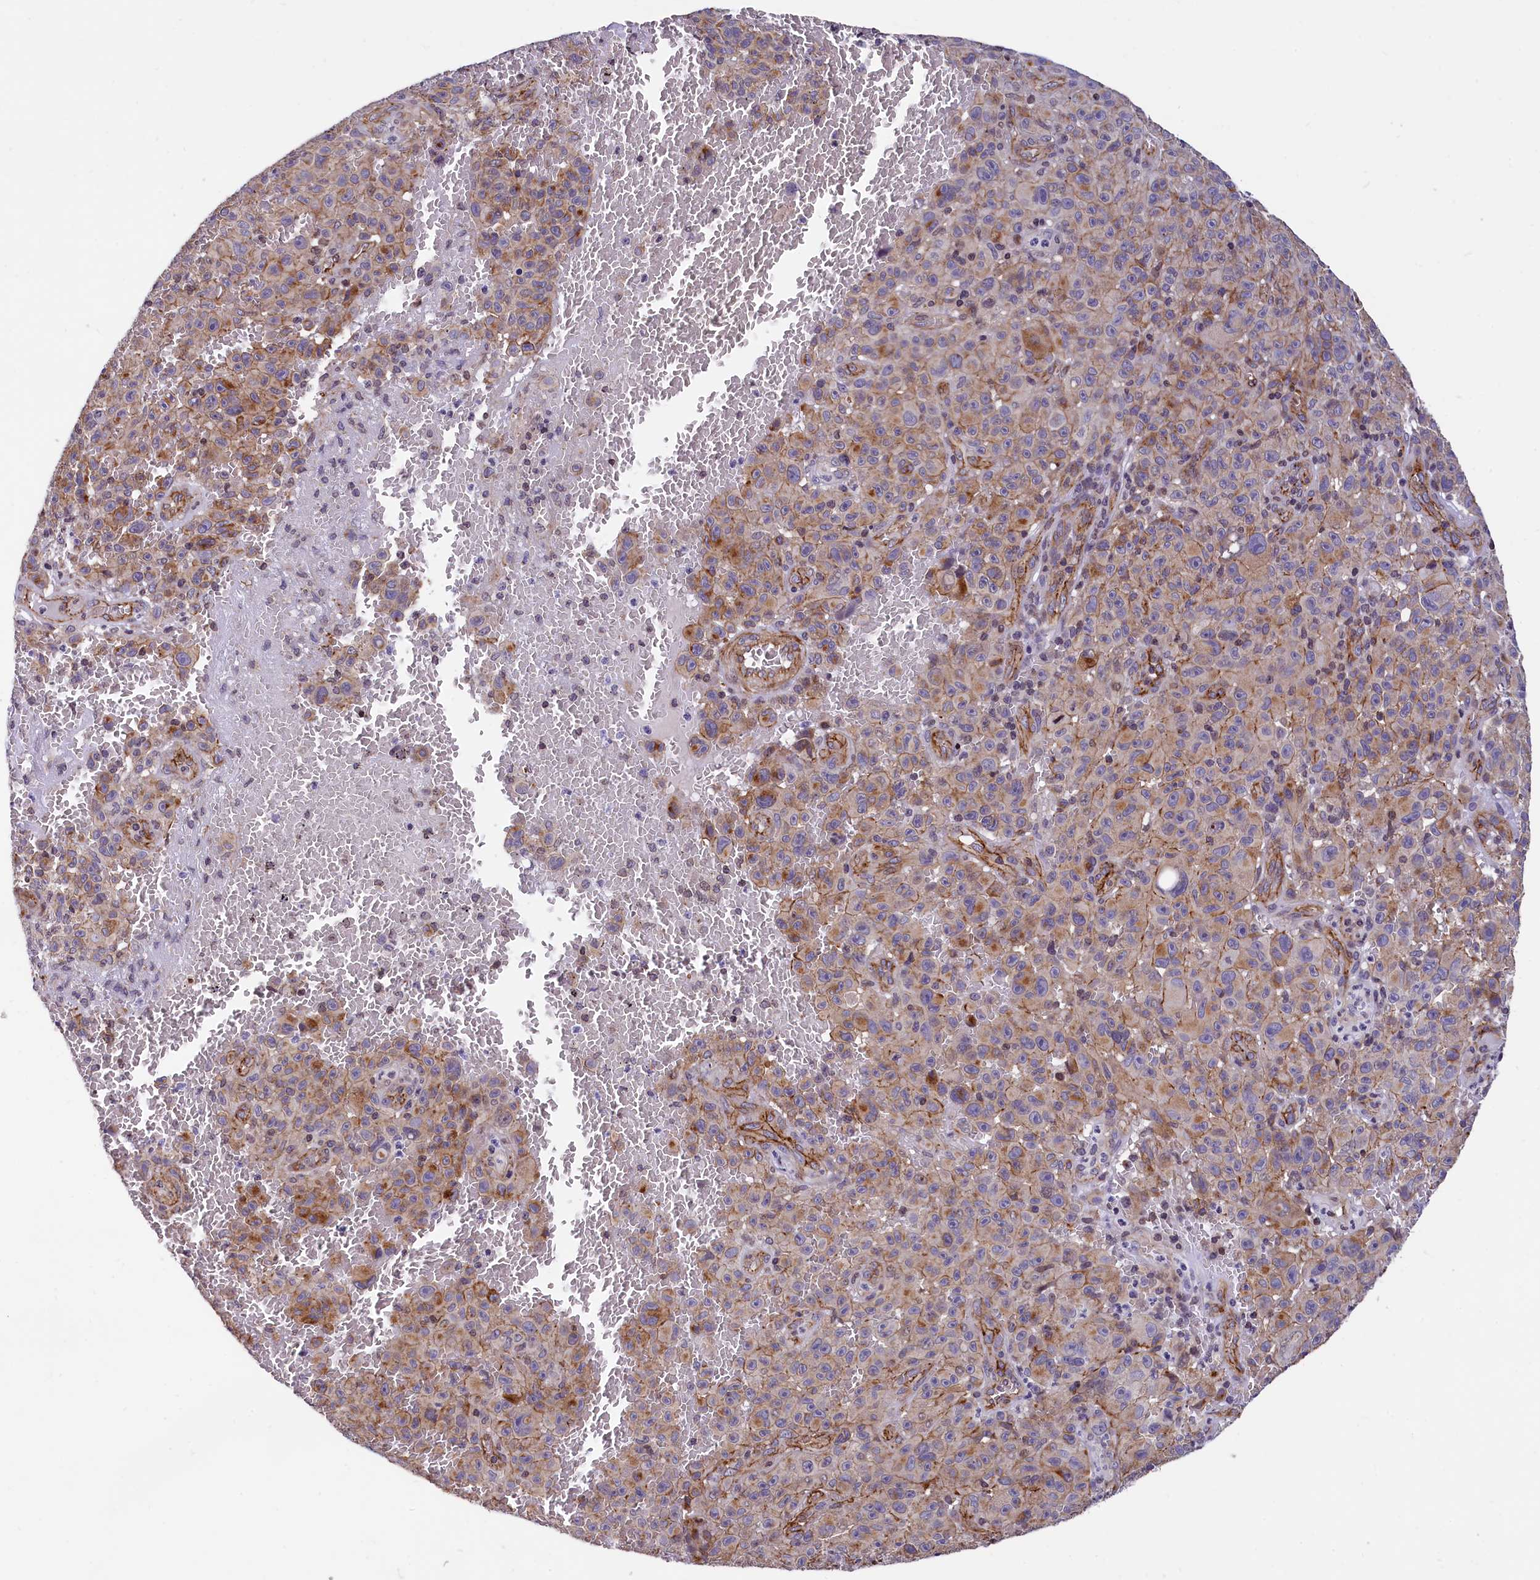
{"staining": {"intensity": "weak", "quantity": ">75%", "location": "cytoplasmic/membranous"}, "tissue": "melanoma", "cell_type": "Tumor cells", "image_type": "cancer", "snomed": [{"axis": "morphology", "description": "Malignant melanoma, NOS"}, {"axis": "topography", "description": "Skin"}], "caption": "Protein expression analysis of malignant melanoma reveals weak cytoplasmic/membranous positivity in about >75% of tumor cells. Immunohistochemistry (ihc) stains the protein in brown and the nuclei are stained blue.", "gene": "ZNF2", "patient": {"sex": "female", "age": 82}}